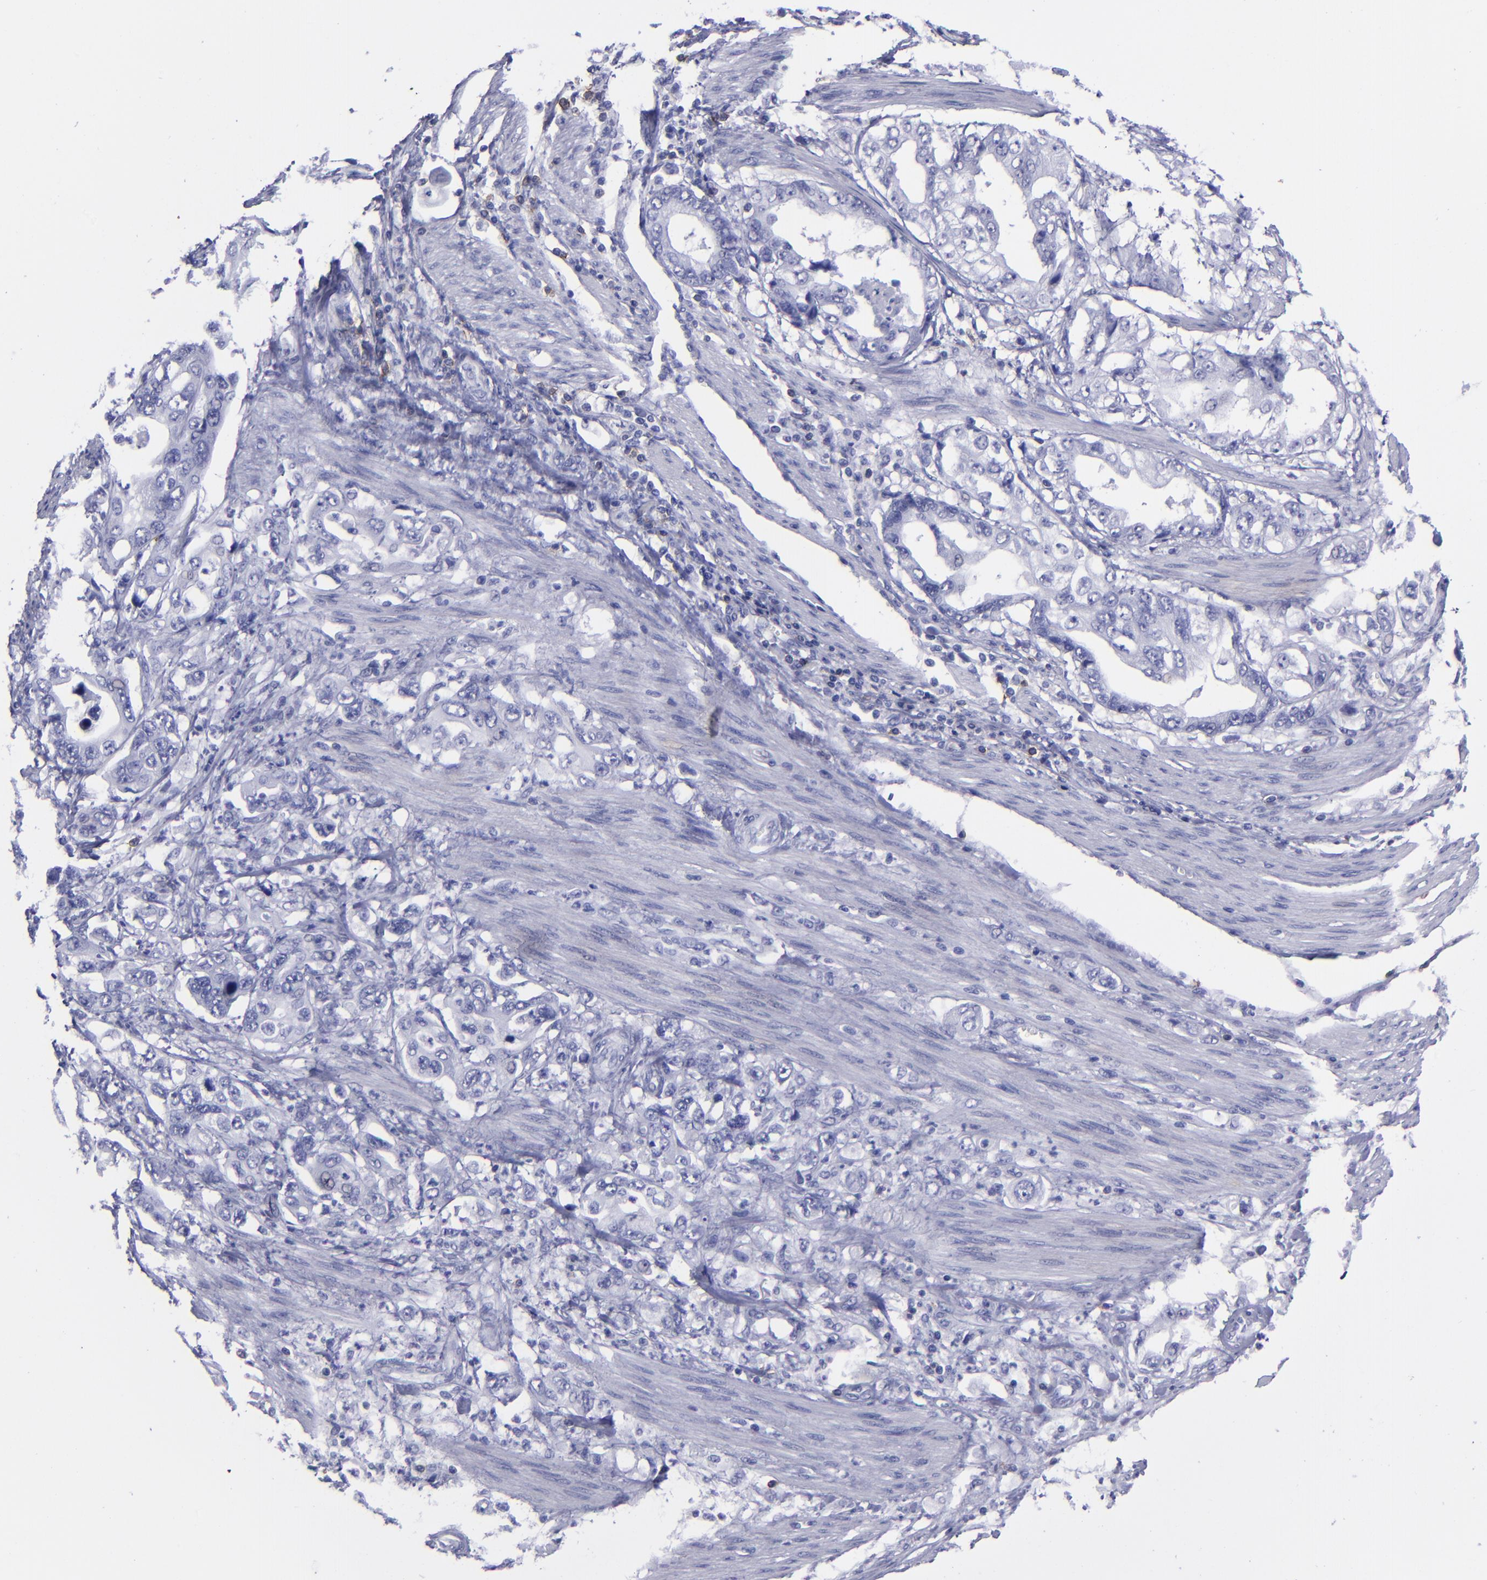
{"staining": {"intensity": "negative", "quantity": "none", "location": "none"}, "tissue": "stomach cancer", "cell_type": "Tumor cells", "image_type": "cancer", "snomed": [{"axis": "morphology", "description": "Adenocarcinoma, NOS"}, {"axis": "topography", "description": "Pancreas"}, {"axis": "topography", "description": "Stomach, upper"}], "caption": "Image shows no protein staining in tumor cells of adenocarcinoma (stomach) tissue.", "gene": "CD6", "patient": {"sex": "male", "age": 77}}